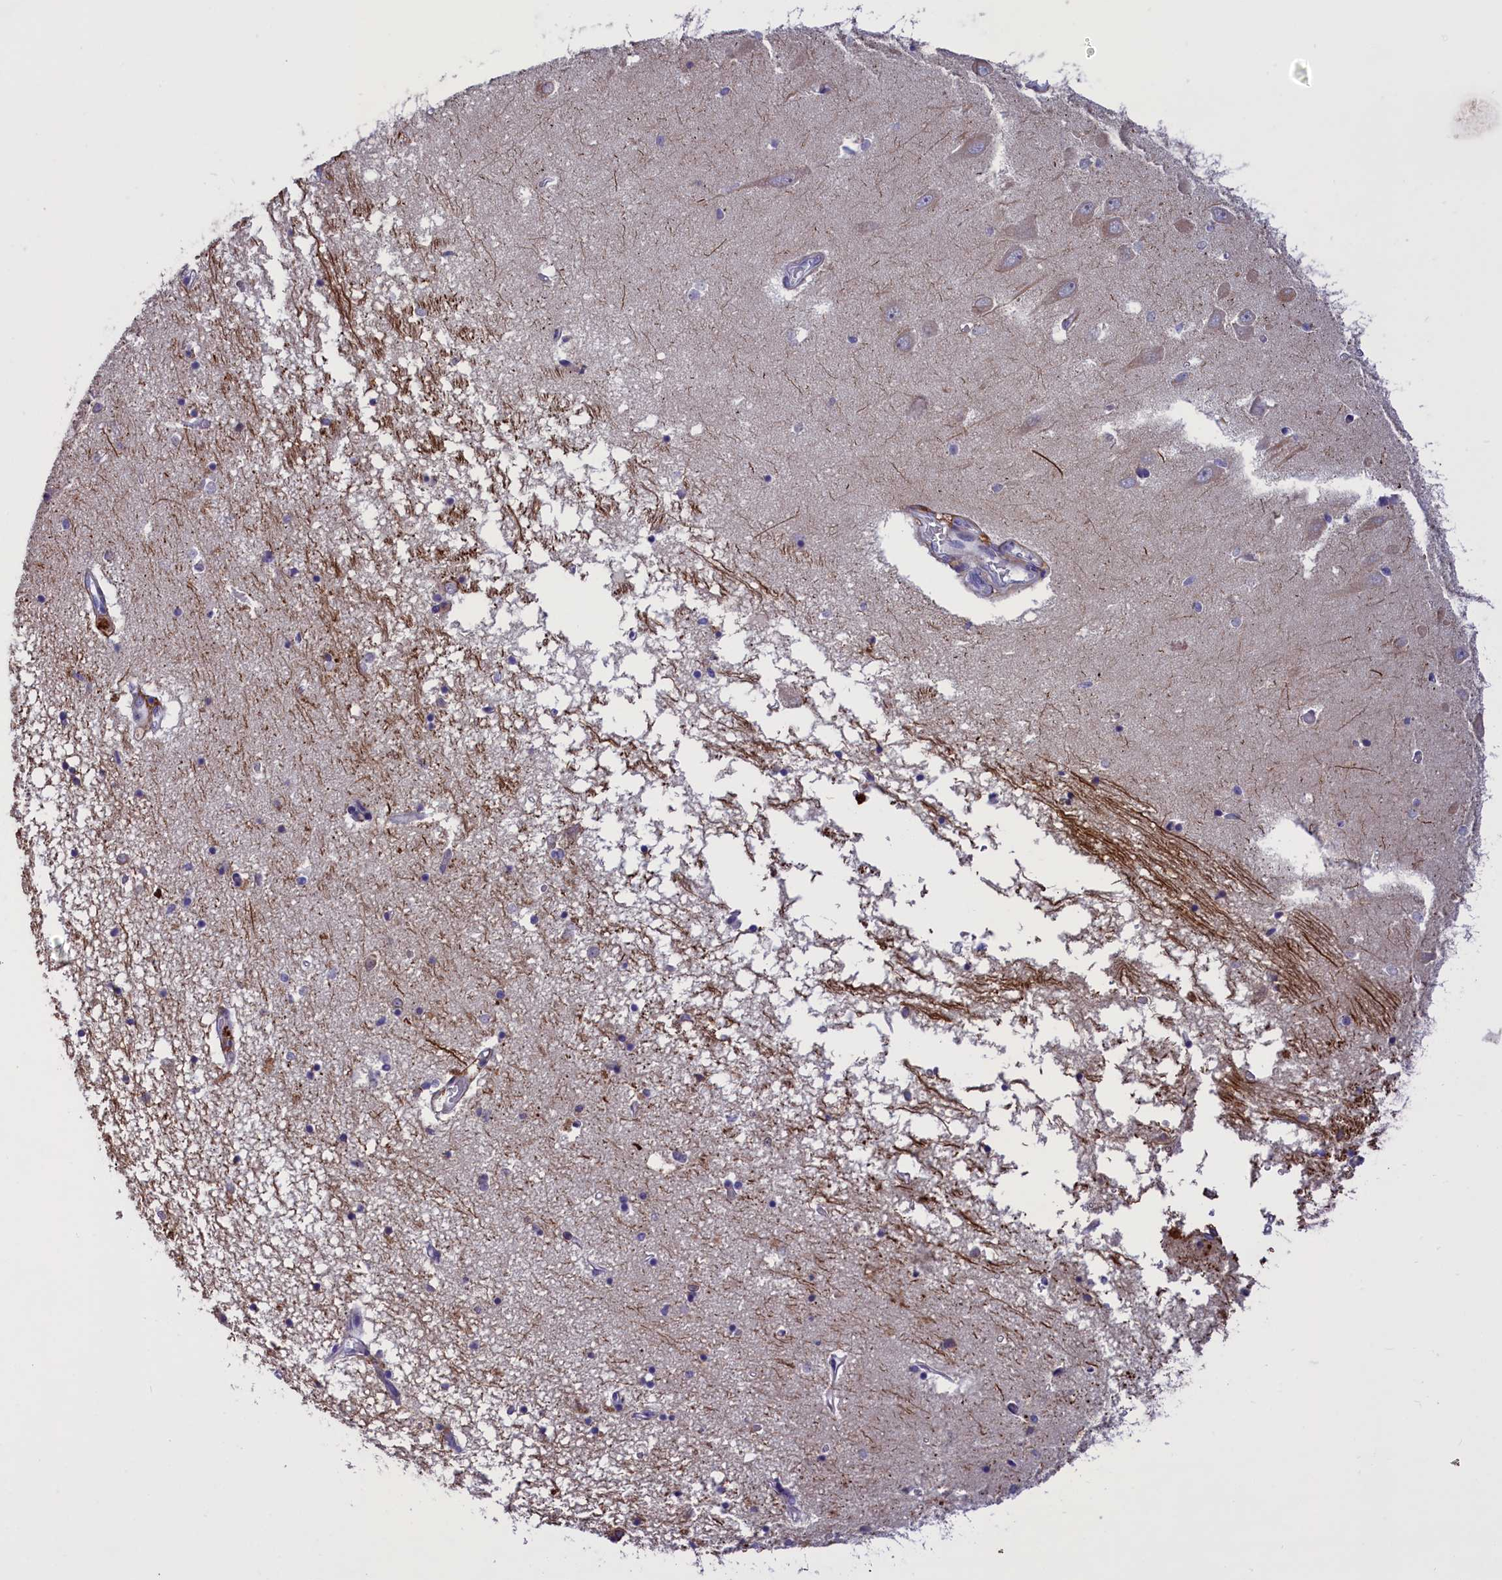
{"staining": {"intensity": "weak", "quantity": "<25%", "location": "cytoplasmic/membranous"}, "tissue": "hippocampus", "cell_type": "Glial cells", "image_type": "normal", "snomed": [{"axis": "morphology", "description": "Normal tissue, NOS"}, {"axis": "topography", "description": "Hippocampus"}], "caption": "Human hippocampus stained for a protein using immunohistochemistry shows no staining in glial cells.", "gene": "ENPP6", "patient": {"sex": "male", "age": 70}}